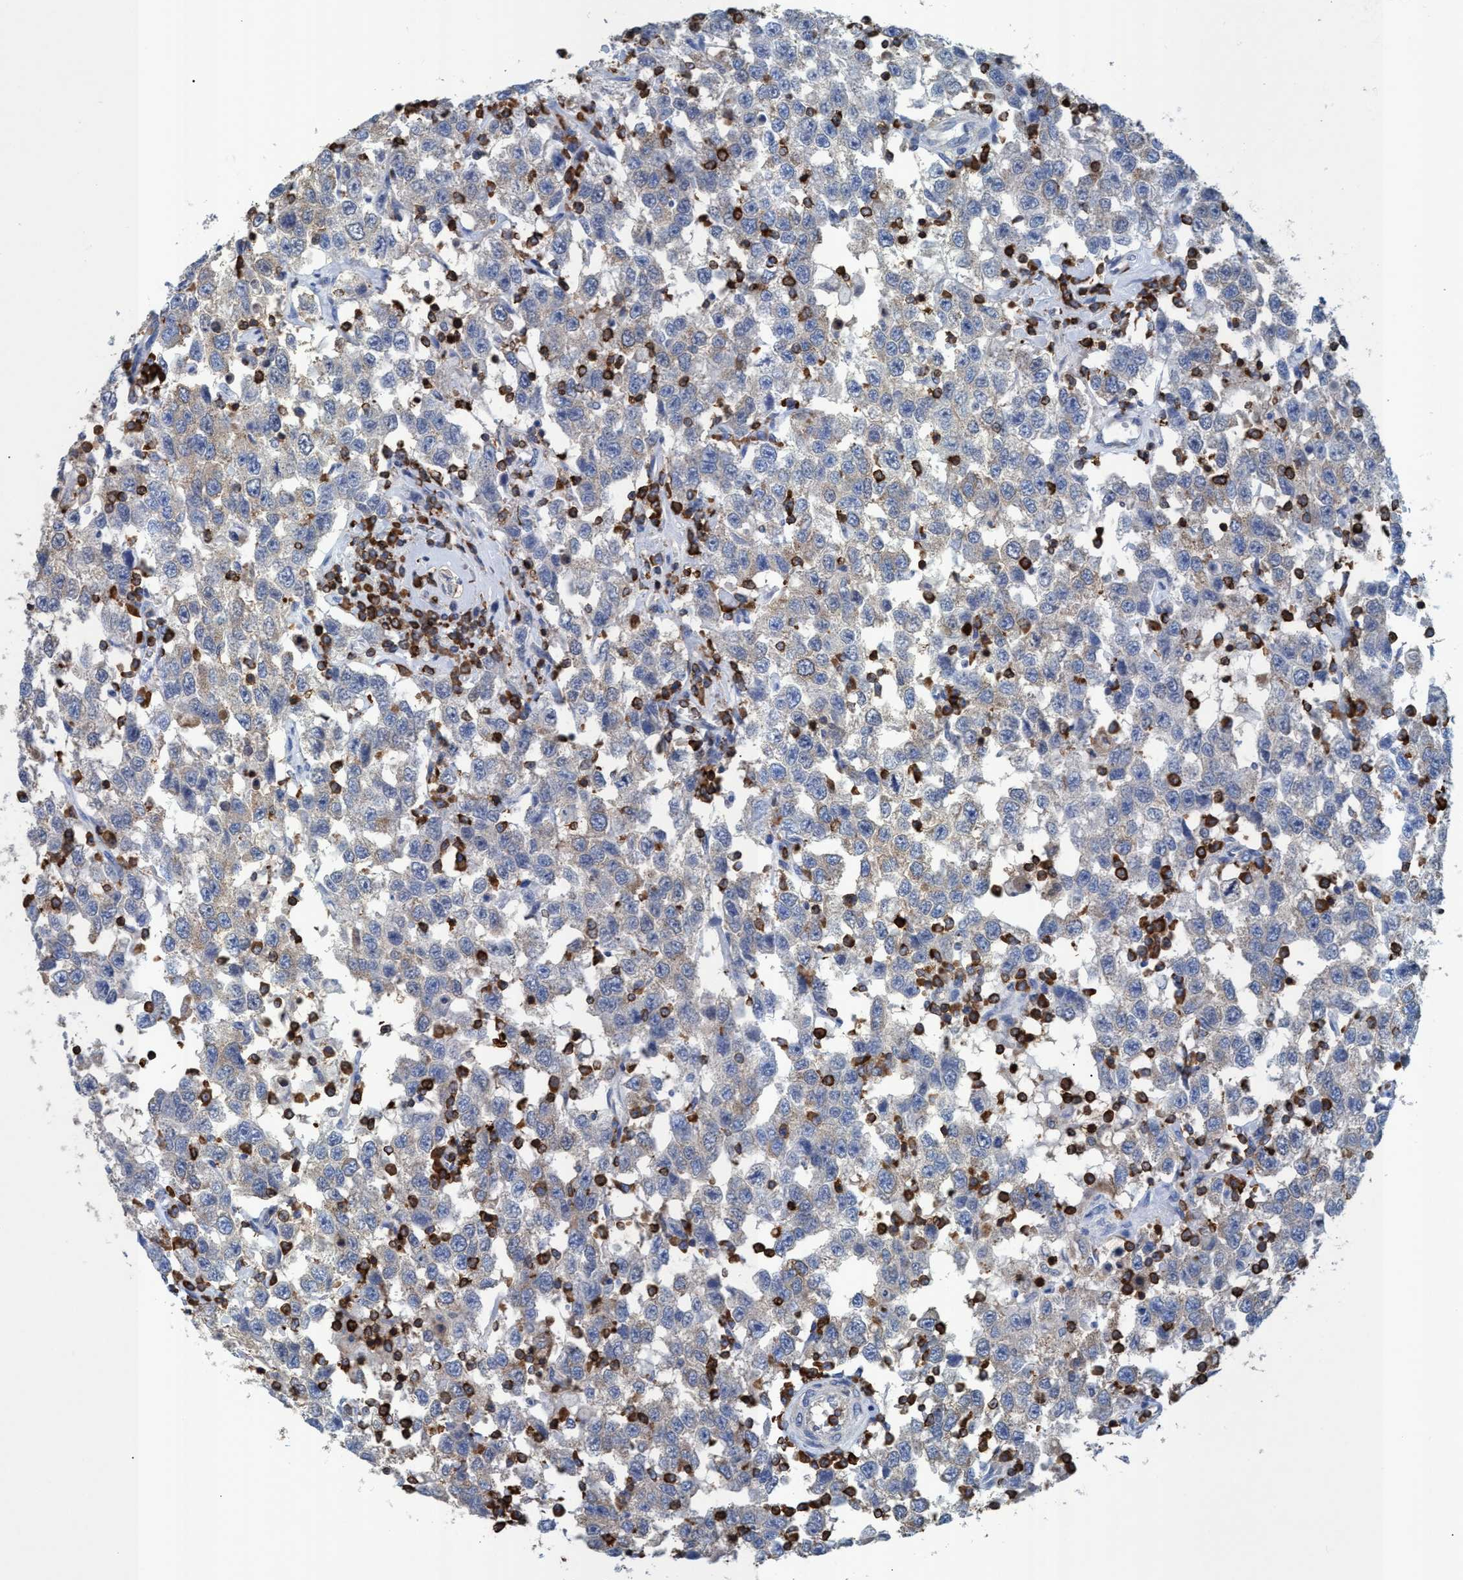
{"staining": {"intensity": "weak", "quantity": "<25%", "location": "cytoplasmic/membranous"}, "tissue": "testis cancer", "cell_type": "Tumor cells", "image_type": "cancer", "snomed": [{"axis": "morphology", "description": "Seminoma, NOS"}, {"axis": "topography", "description": "Testis"}], "caption": "IHC image of neoplastic tissue: testis seminoma stained with DAB (3,3'-diaminobenzidine) shows no significant protein positivity in tumor cells.", "gene": "EZR", "patient": {"sex": "male", "age": 41}}